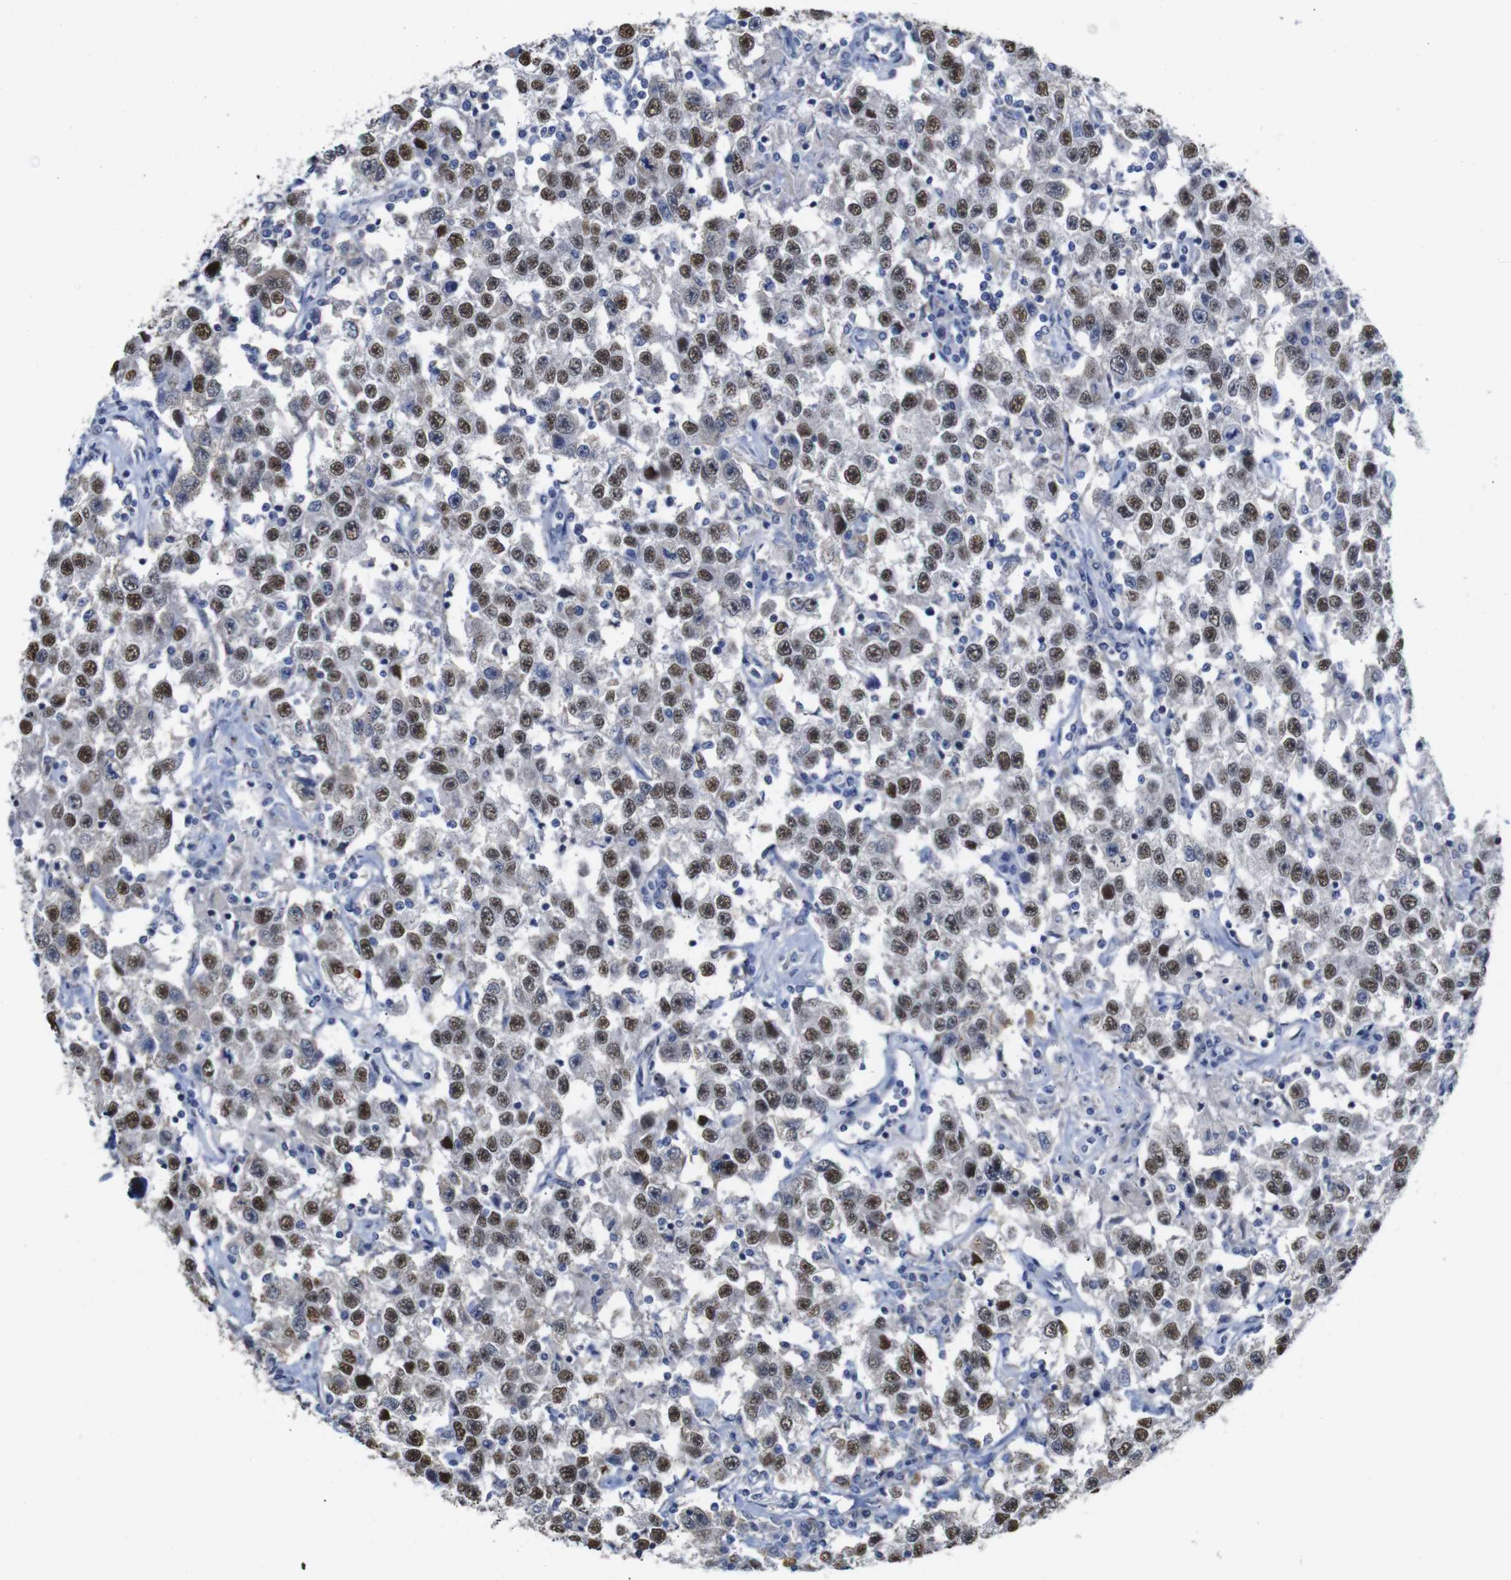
{"staining": {"intensity": "strong", "quantity": ">75%", "location": "nuclear"}, "tissue": "testis cancer", "cell_type": "Tumor cells", "image_type": "cancer", "snomed": [{"axis": "morphology", "description": "Seminoma, NOS"}, {"axis": "topography", "description": "Testis"}], "caption": "A high-resolution histopathology image shows IHC staining of testis seminoma, which demonstrates strong nuclear positivity in approximately >75% of tumor cells.", "gene": "TCEAL9", "patient": {"sex": "male", "age": 41}}